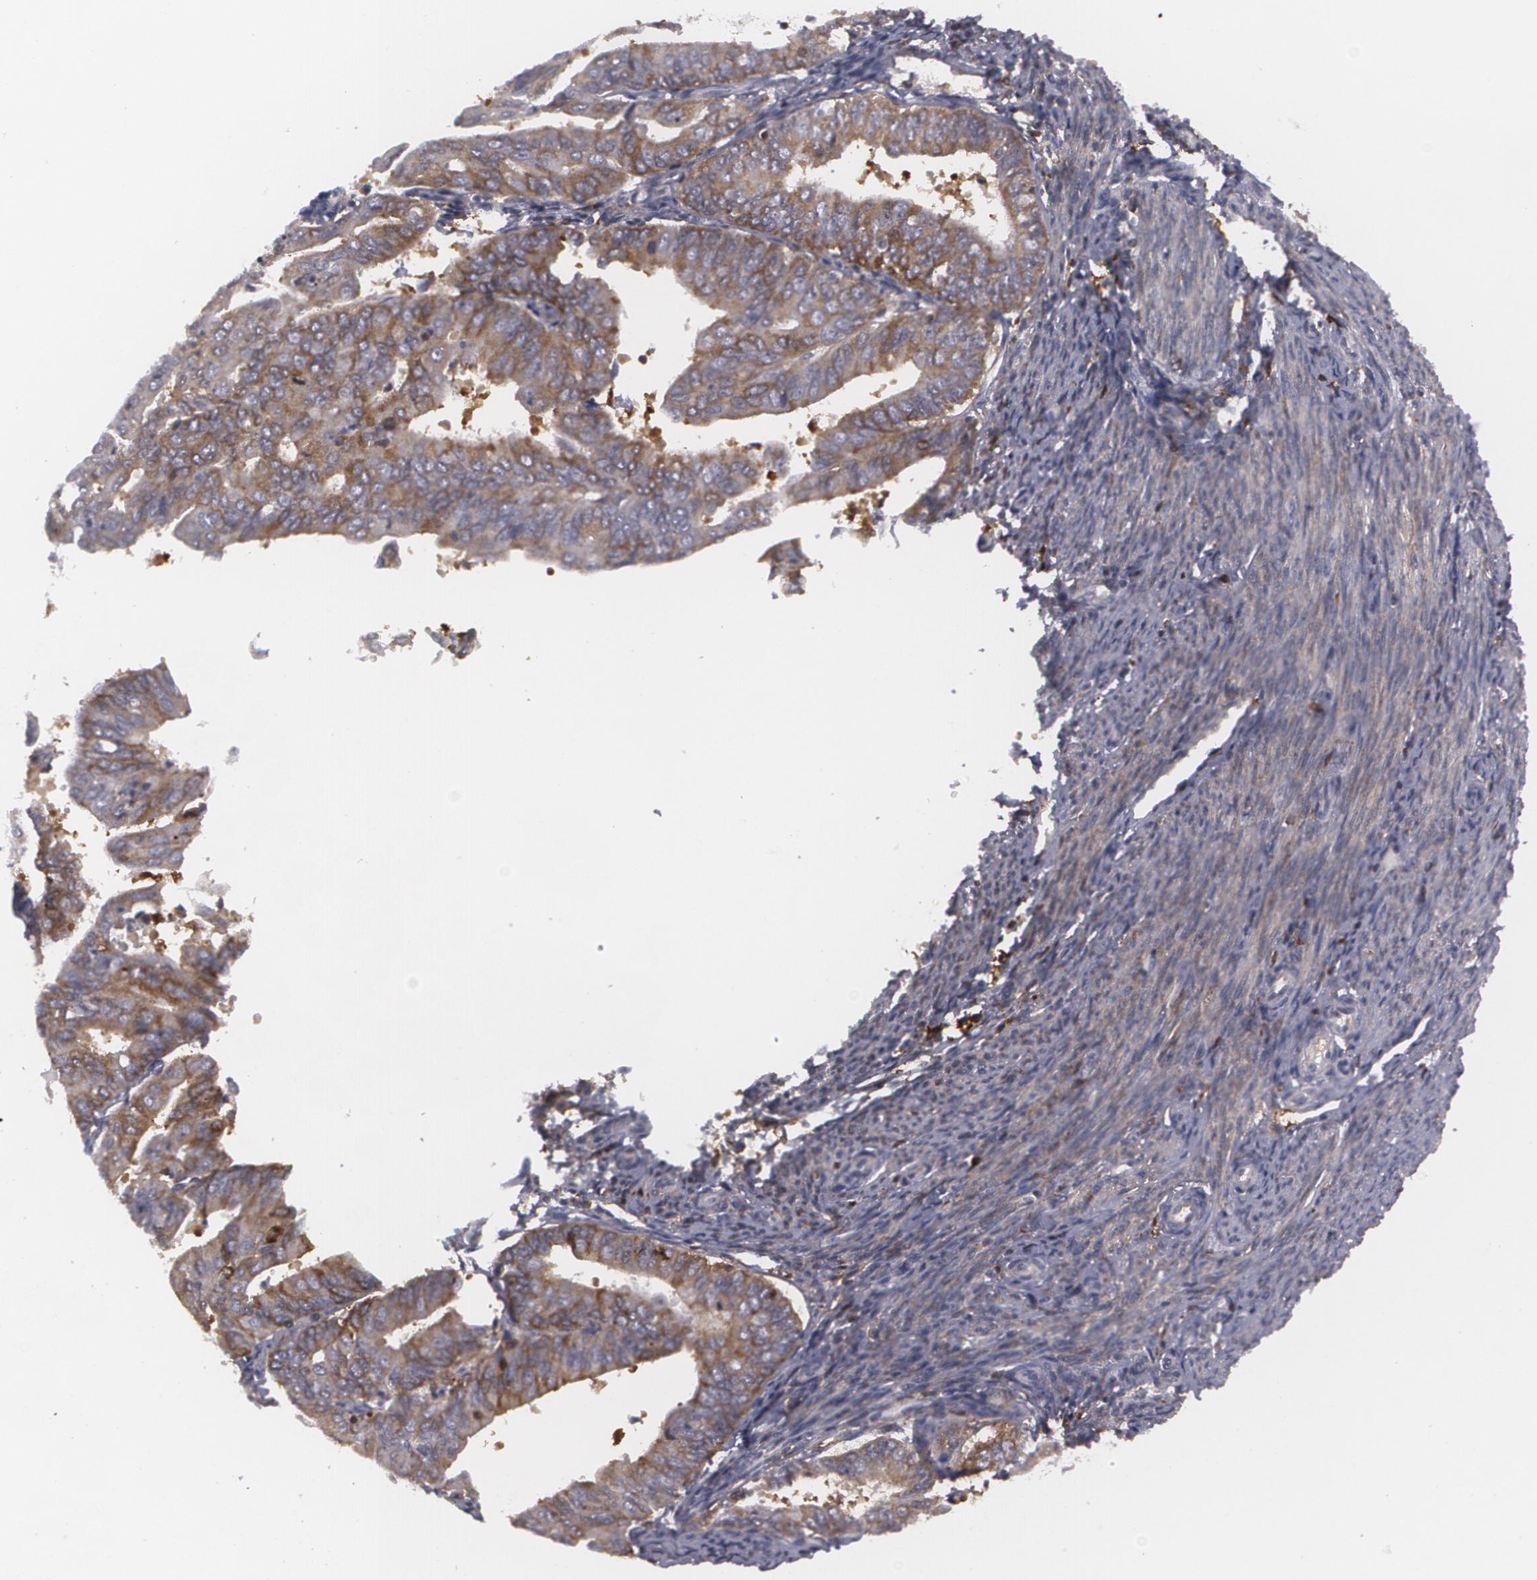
{"staining": {"intensity": "weak", "quantity": "25%-75%", "location": "cytoplasmic/membranous"}, "tissue": "endometrial cancer", "cell_type": "Tumor cells", "image_type": "cancer", "snomed": [{"axis": "morphology", "description": "Adenocarcinoma, NOS"}, {"axis": "topography", "description": "Endometrium"}], "caption": "High-power microscopy captured an IHC image of endometrial cancer (adenocarcinoma), revealing weak cytoplasmic/membranous expression in approximately 25%-75% of tumor cells.", "gene": "BIN1", "patient": {"sex": "female", "age": 79}}